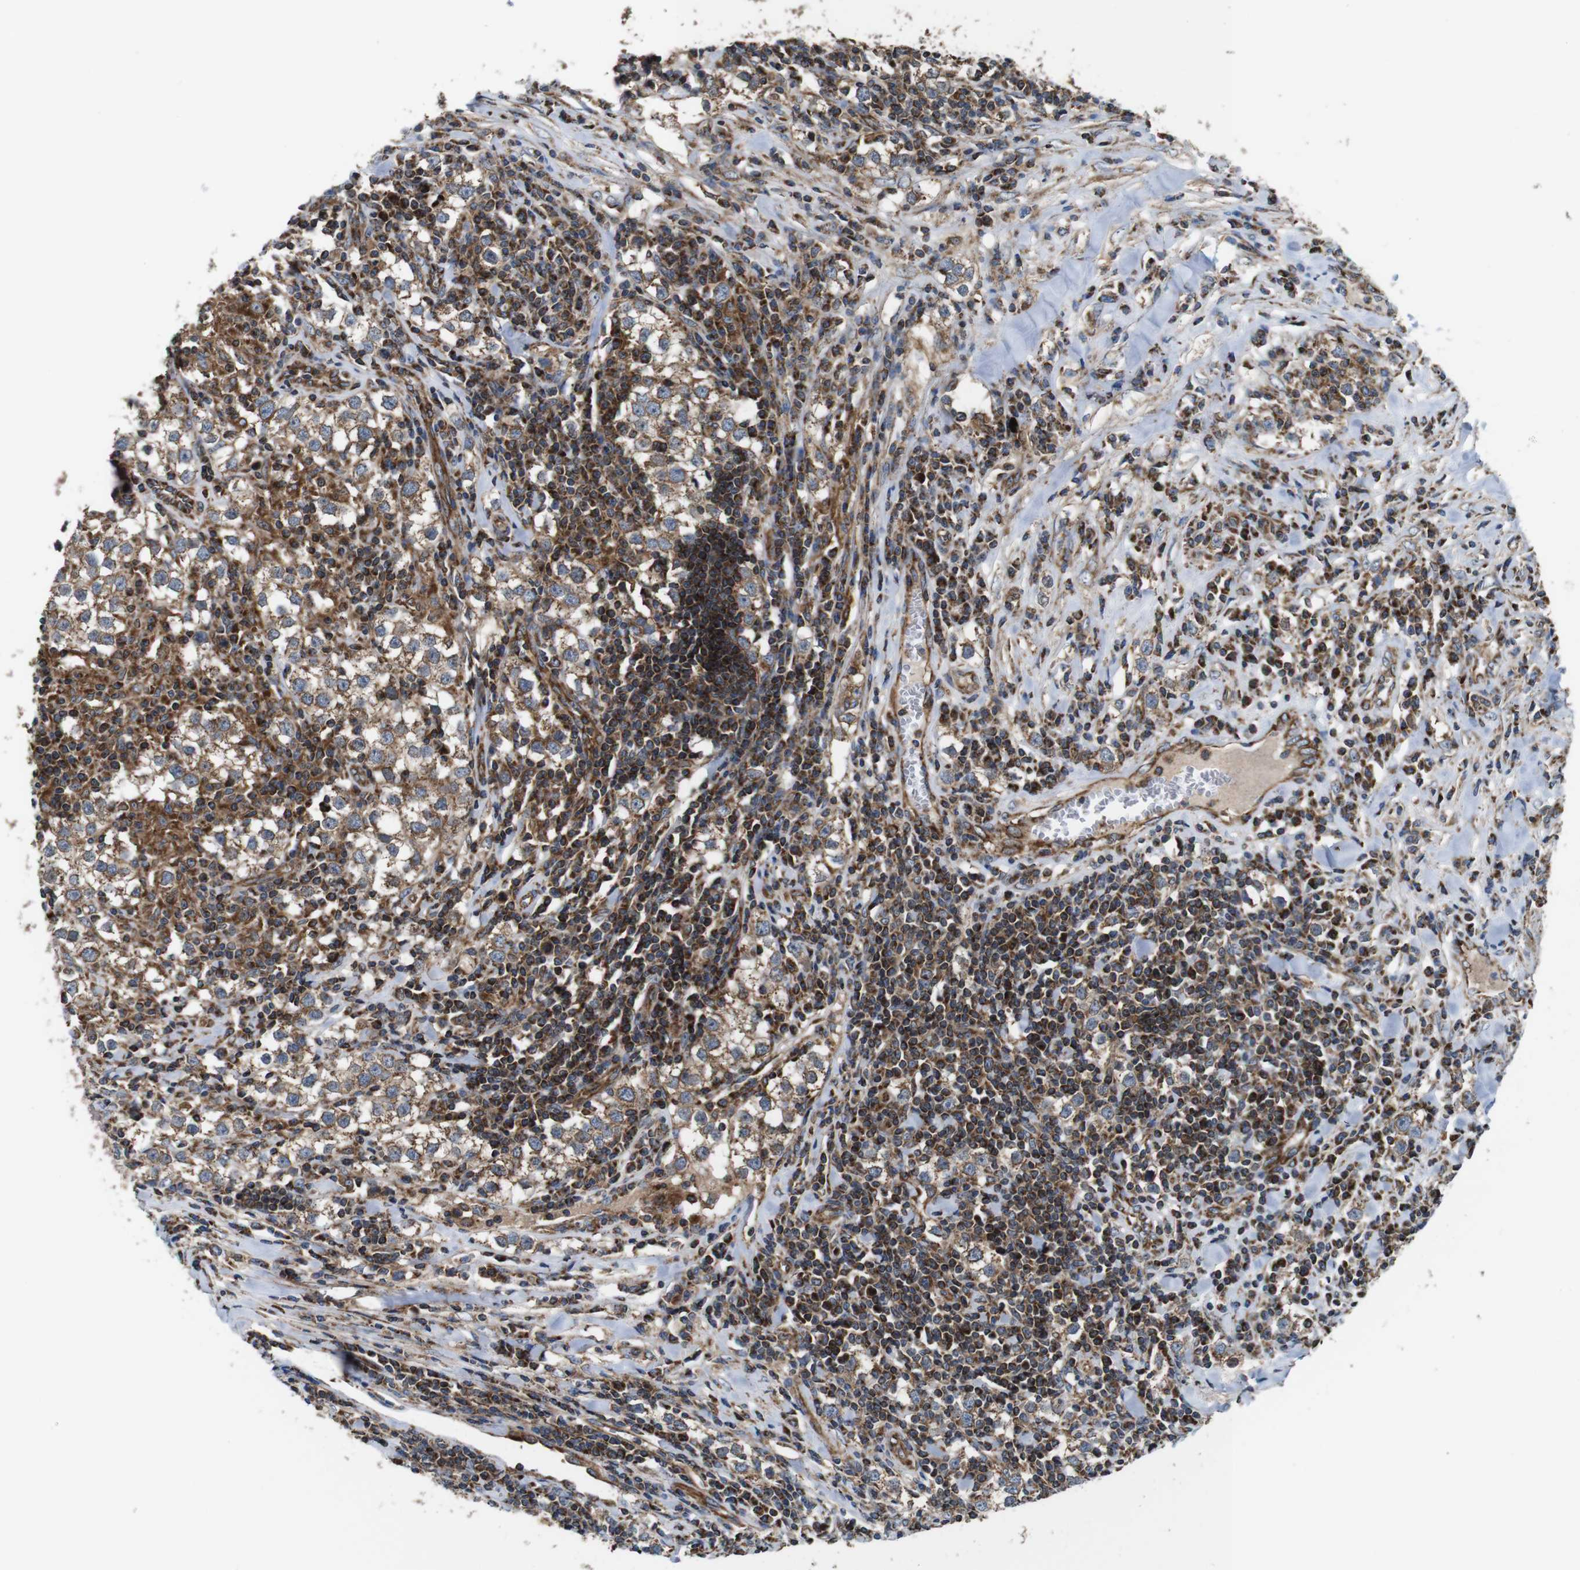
{"staining": {"intensity": "weak", "quantity": ">75%", "location": "cytoplasmic/membranous"}, "tissue": "testis cancer", "cell_type": "Tumor cells", "image_type": "cancer", "snomed": [{"axis": "morphology", "description": "Seminoma, NOS"}, {"axis": "morphology", "description": "Carcinoma, Embryonal, NOS"}, {"axis": "topography", "description": "Testis"}], "caption": "Testis cancer stained with DAB (3,3'-diaminobenzidine) immunohistochemistry demonstrates low levels of weak cytoplasmic/membranous positivity in about >75% of tumor cells.", "gene": "HK1", "patient": {"sex": "male", "age": 36}}